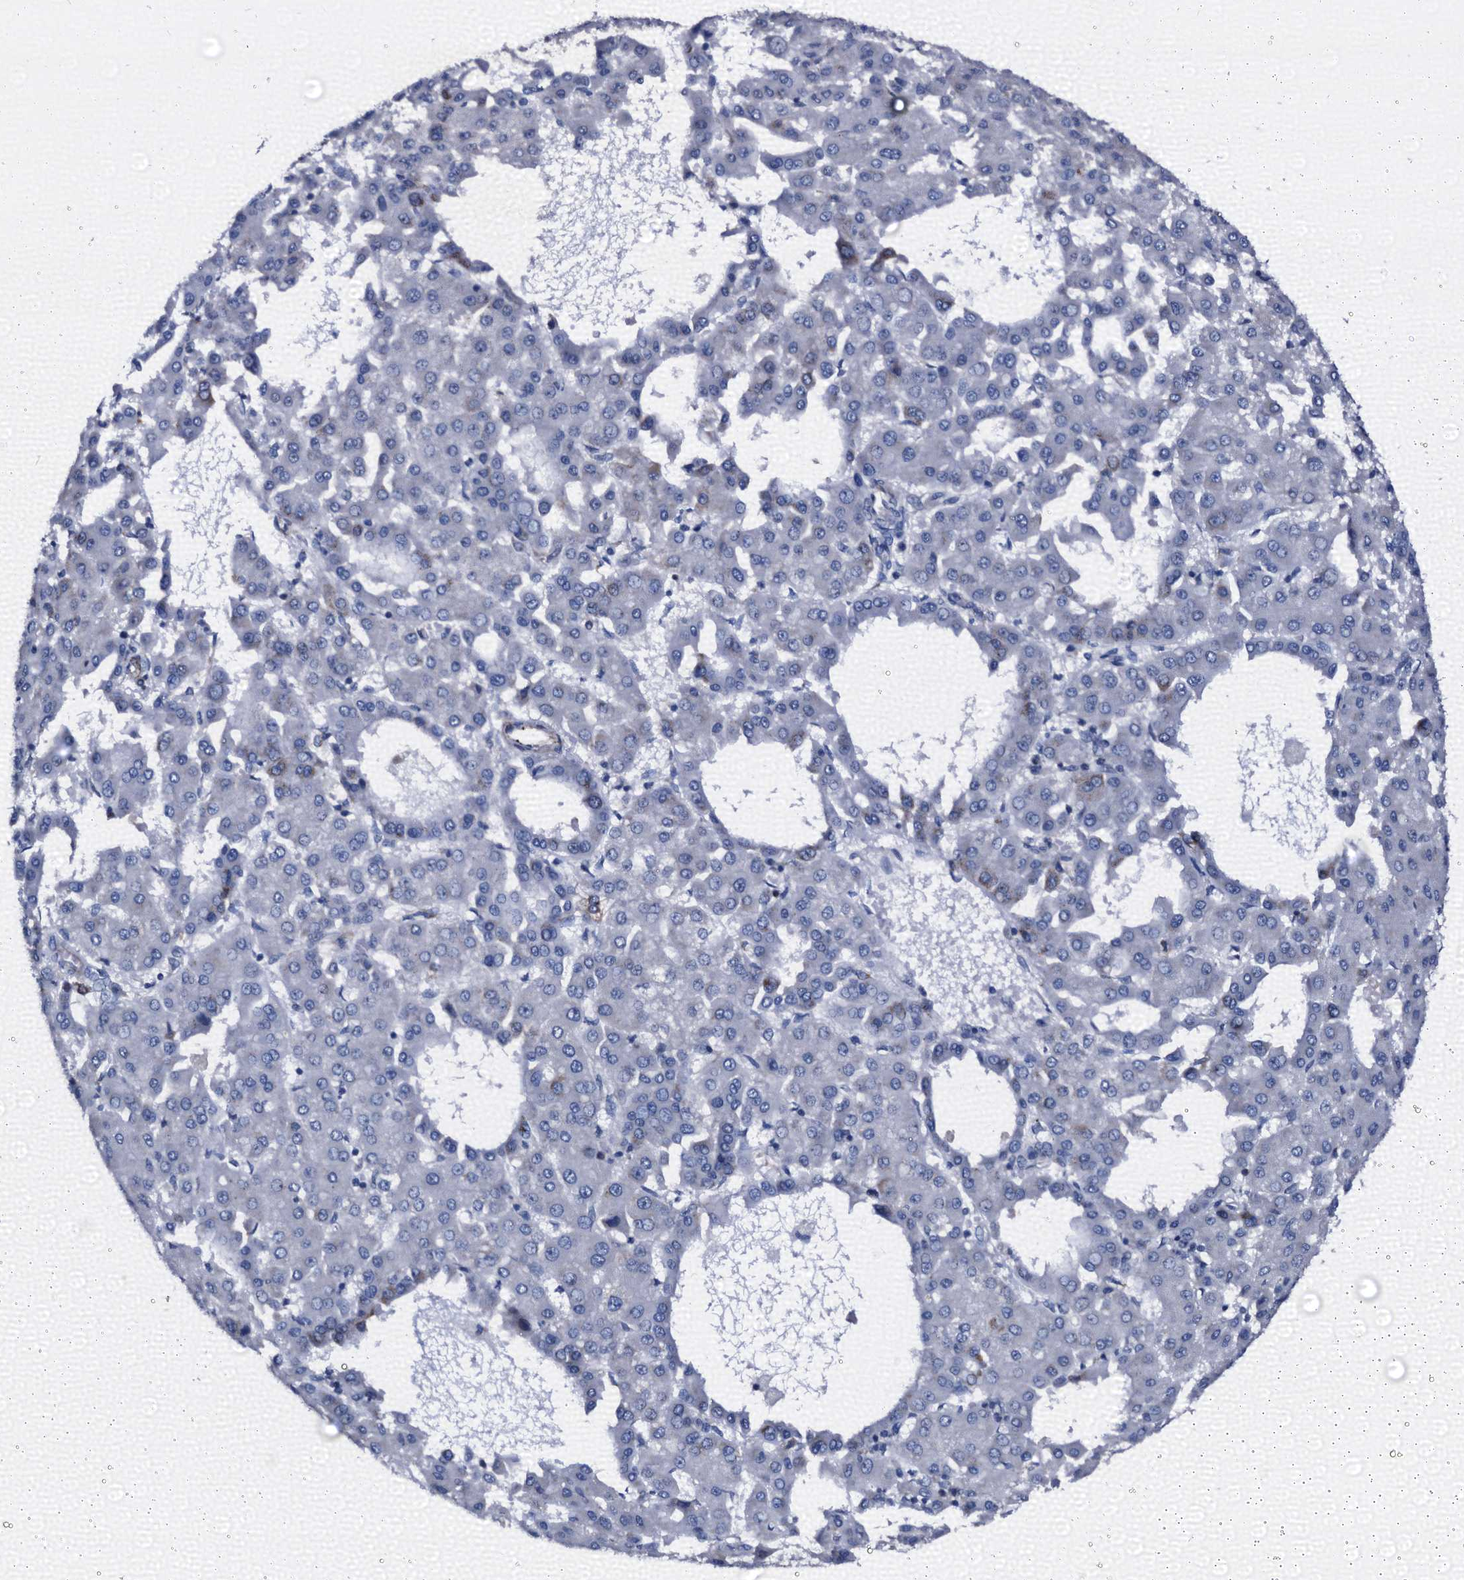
{"staining": {"intensity": "negative", "quantity": "none", "location": "none"}, "tissue": "liver cancer", "cell_type": "Tumor cells", "image_type": "cancer", "snomed": [{"axis": "morphology", "description": "Carcinoma, Hepatocellular, NOS"}, {"axis": "topography", "description": "Liver"}], "caption": "There is no significant expression in tumor cells of liver cancer.", "gene": "EMG1", "patient": {"sex": "male", "age": 47}}